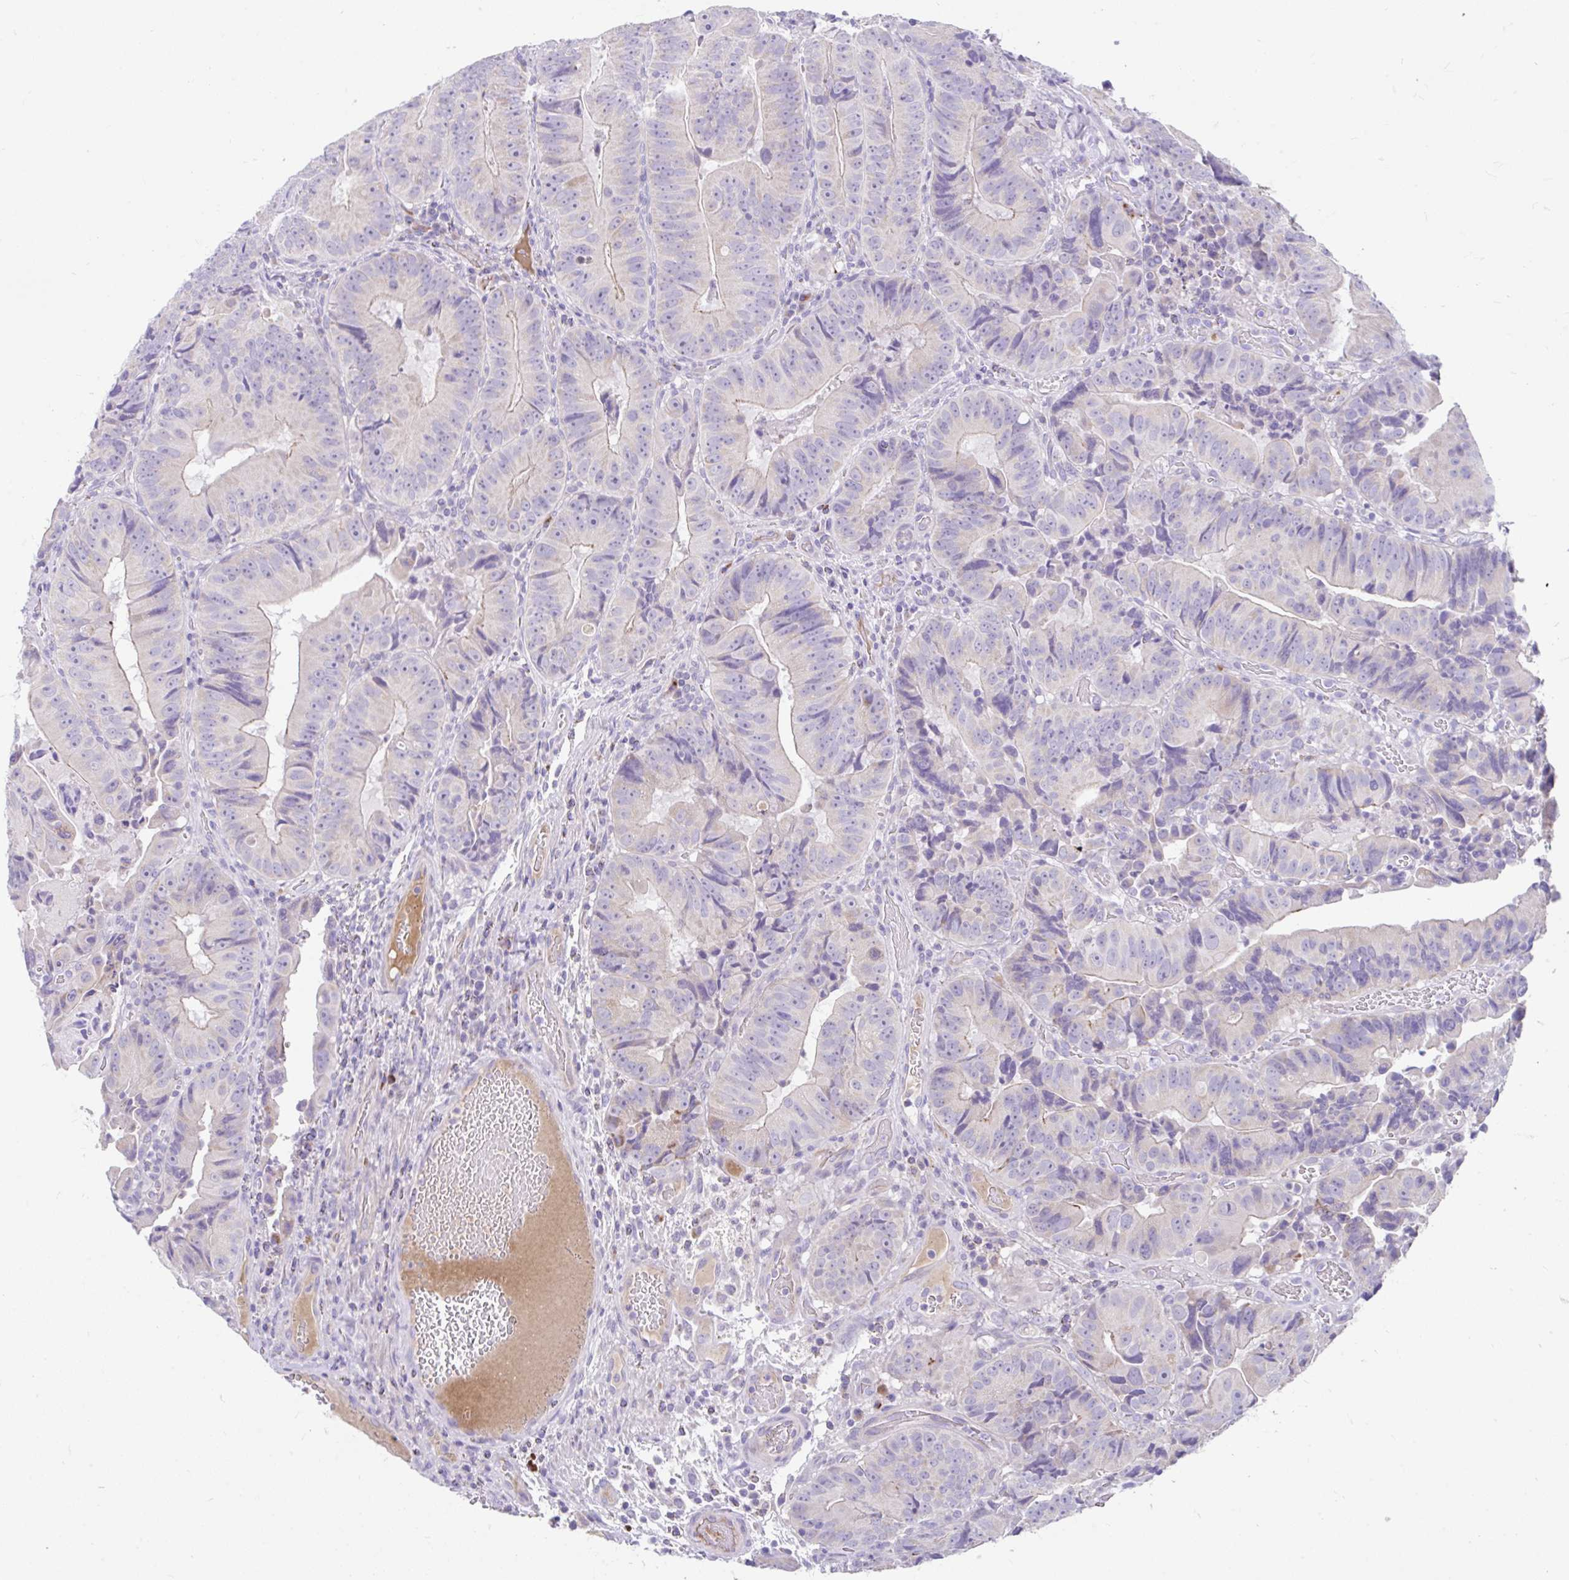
{"staining": {"intensity": "negative", "quantity": "none", "location": "none"}, "tissue": "colorectal cancer", "cell_type": "Tumor cells", "image_type": "cancer", "snomed": [{"axis": "morphology", "description": "Adenocarcinoma, NOS"}, {"axis": "topography", "description": "Colon"}], "caption": "Tumor cells show no significant protein positivity in colorectal cancer (adenocarcinoma). The staining is performed using DAB (3,3'-diaminobenzidine) brown chromogen with nuclei counter-stained in using hematoxylin.", "gene": "CCSAP", "patient": {"sex": "female", "age": 86}}